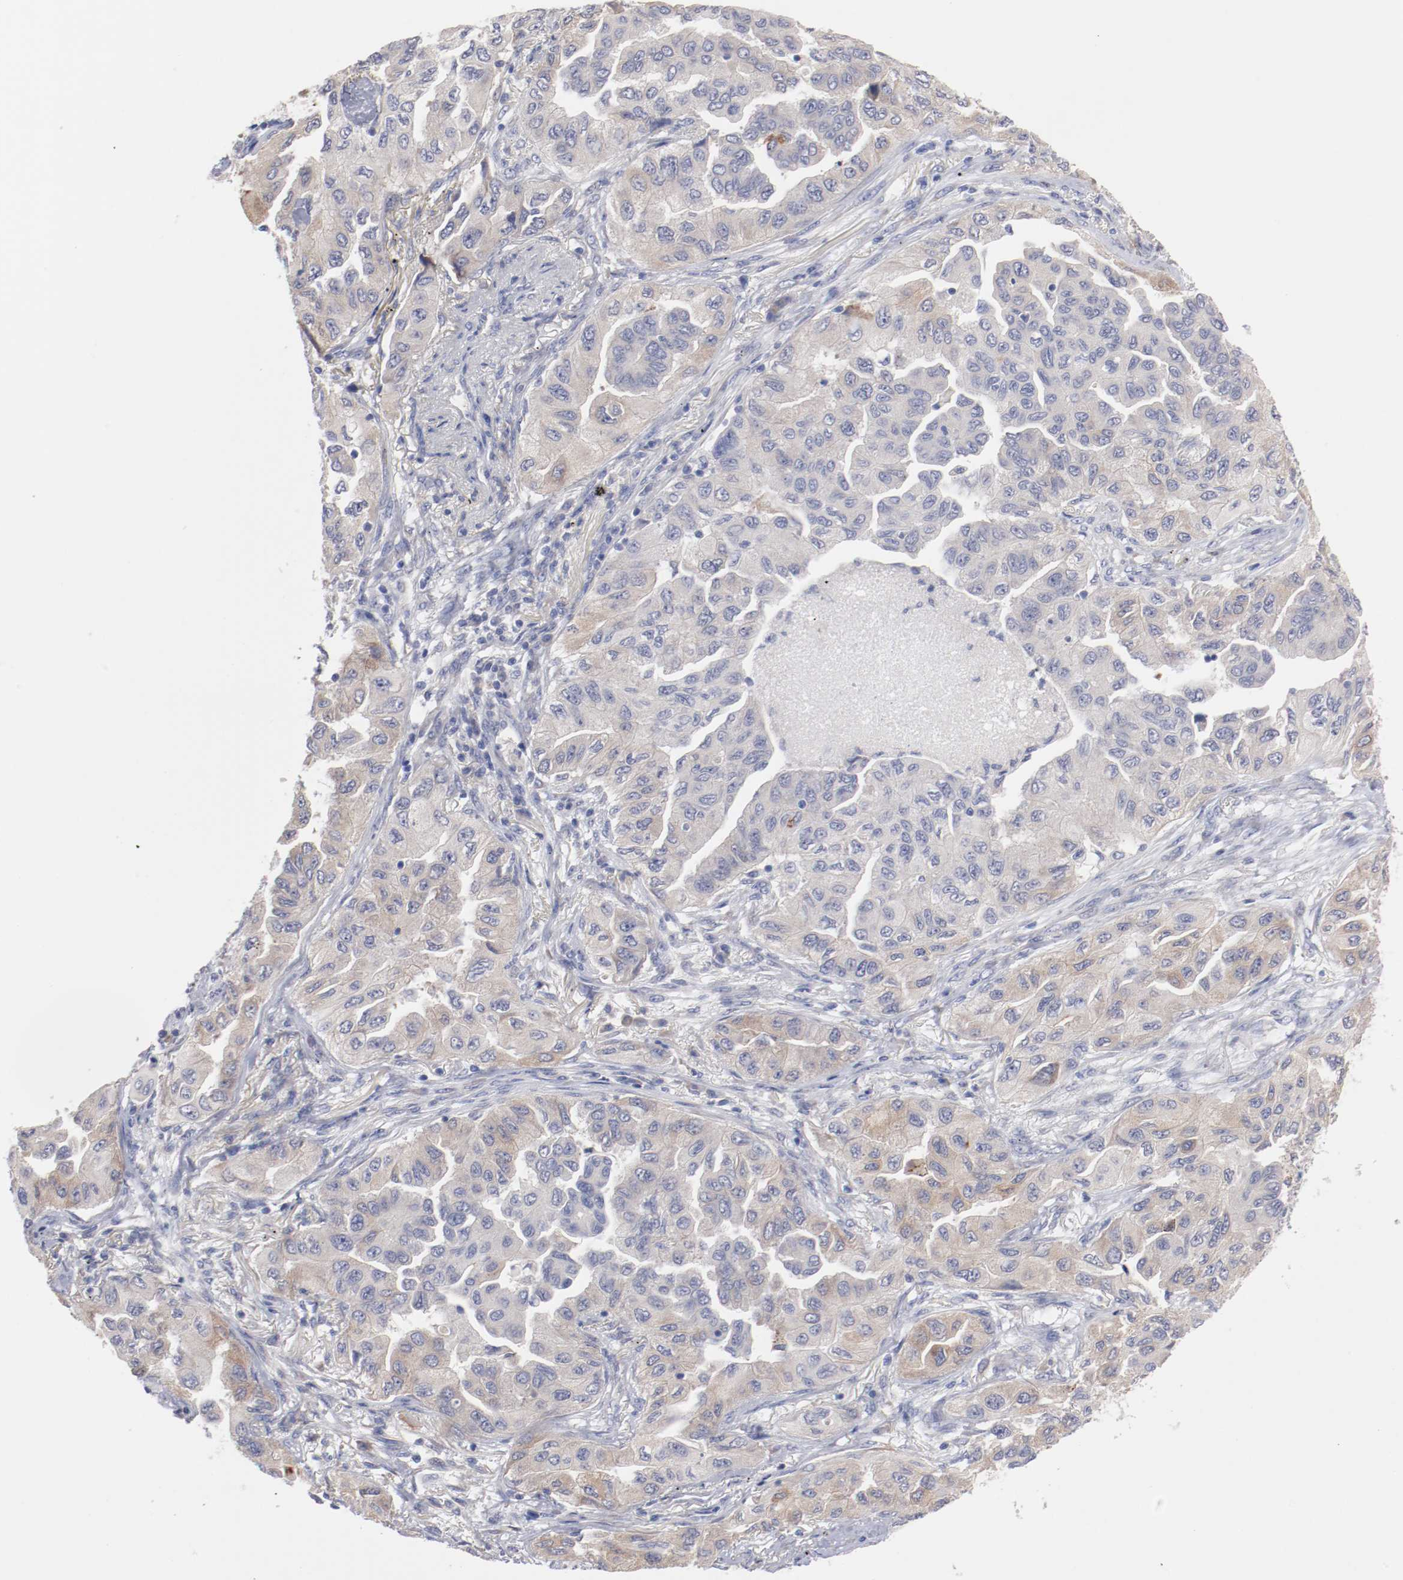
{"staining": {"intensity": "weak", "quantity": "<25%", "location": "cytoplasmic/membranous"}, "tissue": "lung cancer", "cell_type": "Tumor cells", "image_type": "cancer", "snomed": [{"axis": "morphology", "description": "Adenocarcinoma, NOS"}, {"axis": "topography", "description": "Lung"}], "caption": "Micrograph shows no significant protein positivity in tumor cells of lung adenocarcinoma.", "gene": "CPE", "patient": {"sex": "female", "age": 65}}